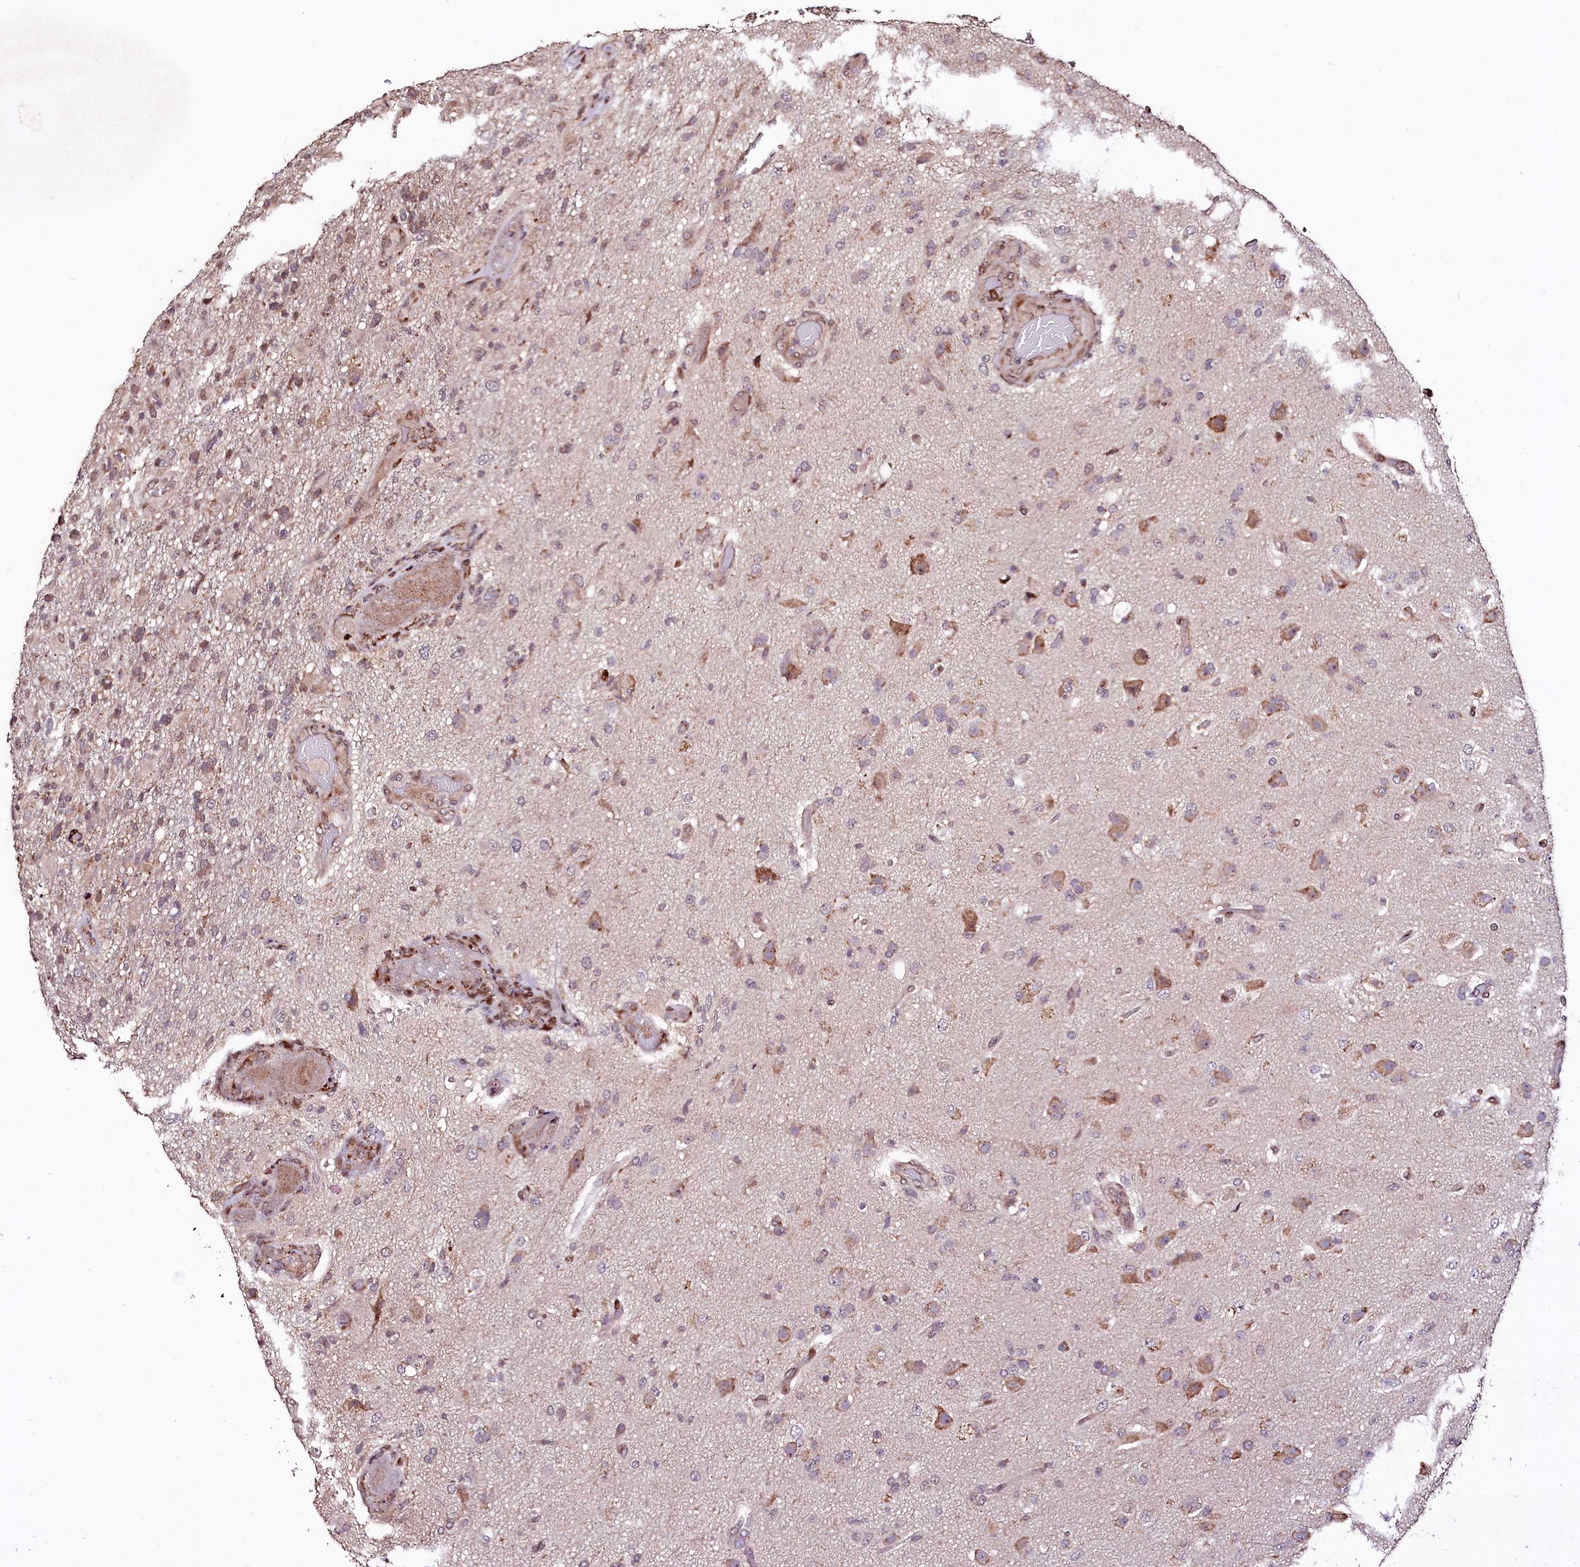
{"staining": {"intensity": "negative", "quantity": "none", "location": "none"}, "tissue": "glioma", "cell_type": "Tumor cells", "image_type": "cancer", "snomed": [{"axis": "morphology", "description": "Glioma, malignant, High grade"}, {"axis": "topography", "description": "Brain"}], "caption": "A photomicrograph of glioma stained for a protein demonstrates no brown staining in tumor cells.", "gene": "C5orf15", "patient": {"sex": "female", "age": 74}}